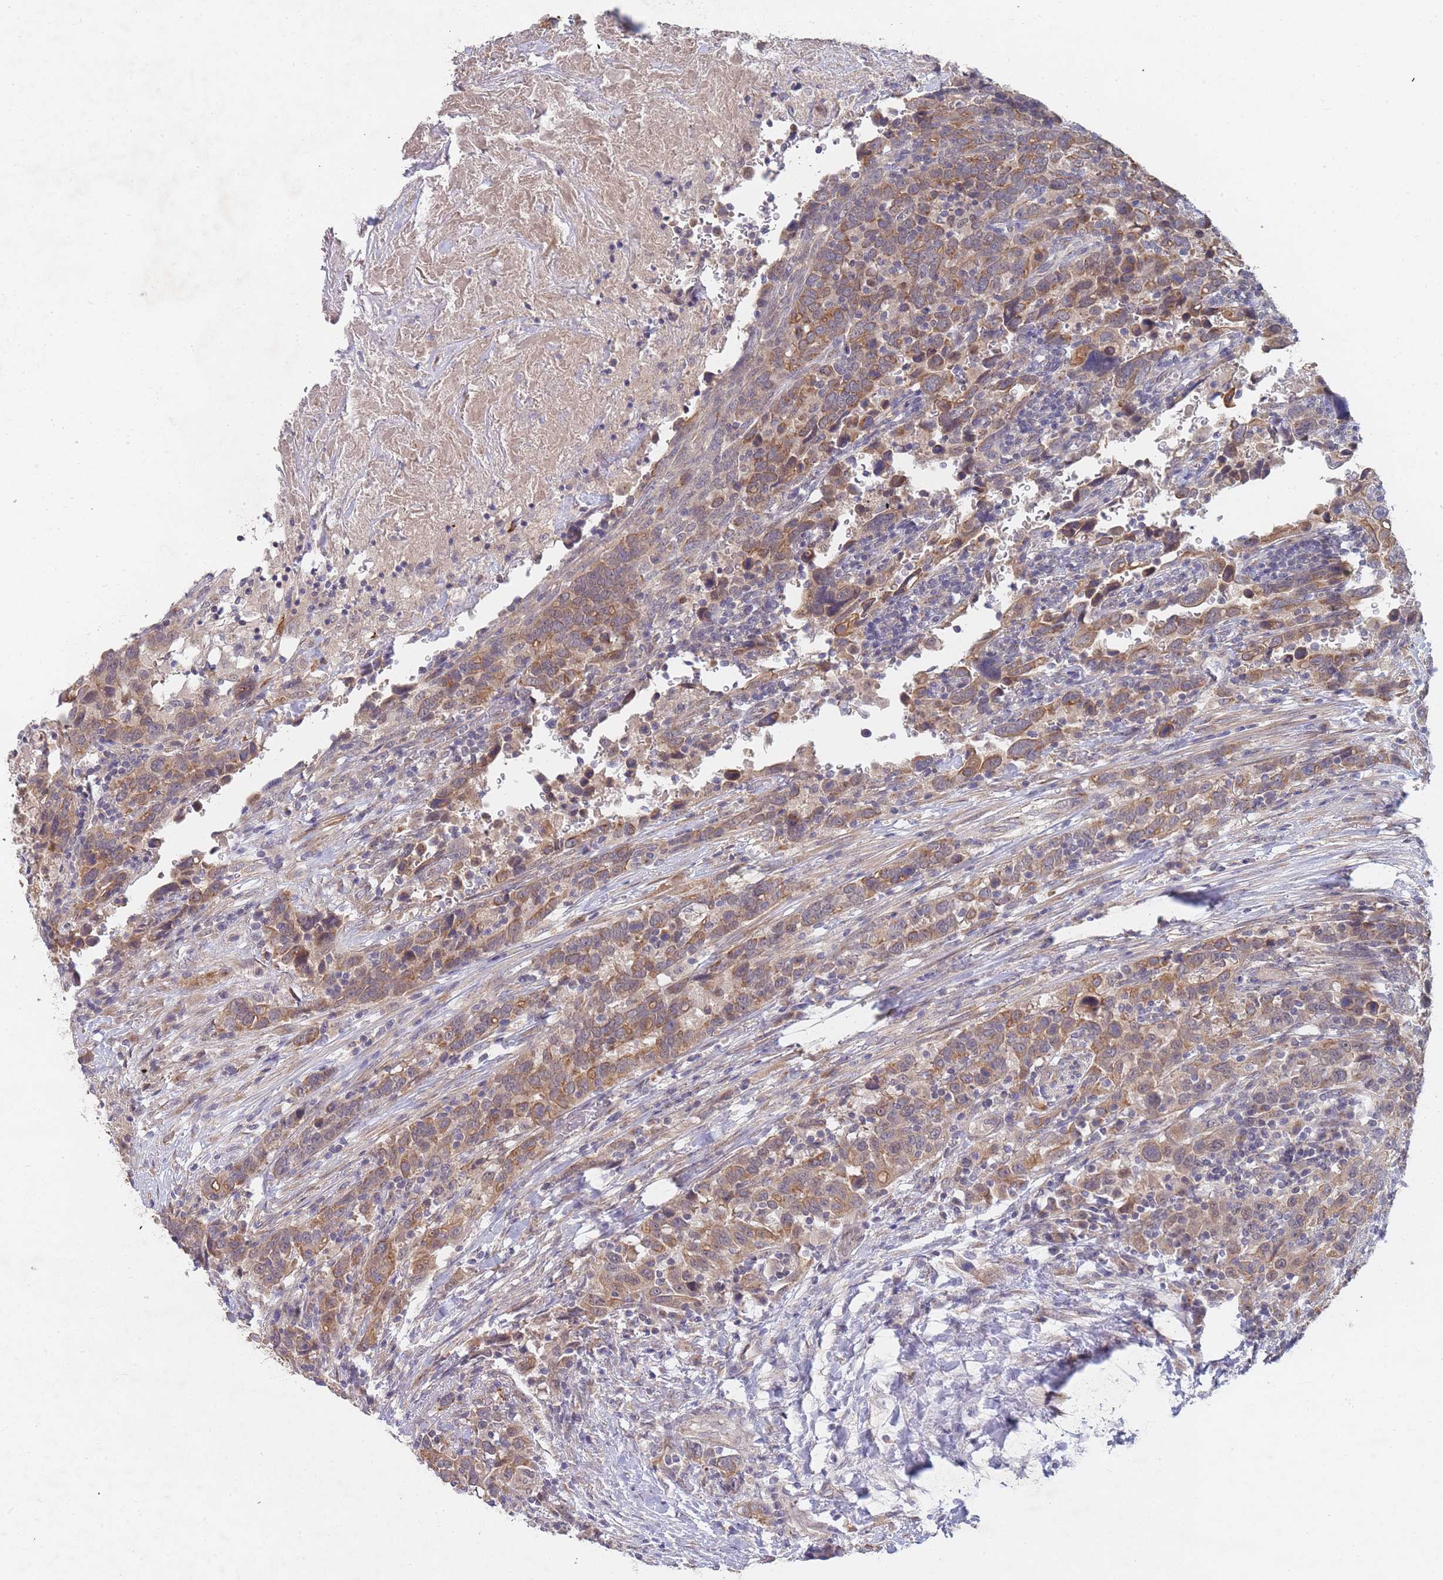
{"staining": {"intensity": "moderate", "quantity": ">75%", "location": "cytoplasmic/membranous"}, "tissue": "urothelial cancer", "cell_type": "Tumor cells", "image_type": "cancer", "snomed": [{"axis": "morphology", "description": "Urothelial carcinoma, High grade"}, {"axis": "topography", "description": "Urinary bladder"}], "caption": "Immunohistochemistry (IHC) photomicrograph of neoplastic tissue: human urothelial carcinoma (high-grade) stained using immunohistochemistry exhibits medium levels of moderate protein expression localized specifically in the cytoplasmic/membranous of tumor cells, appearing as a cytoplasmic/membranous brown color.", "gene": "SLC35F5", "patient": {"sex": "male", "age": 61}}